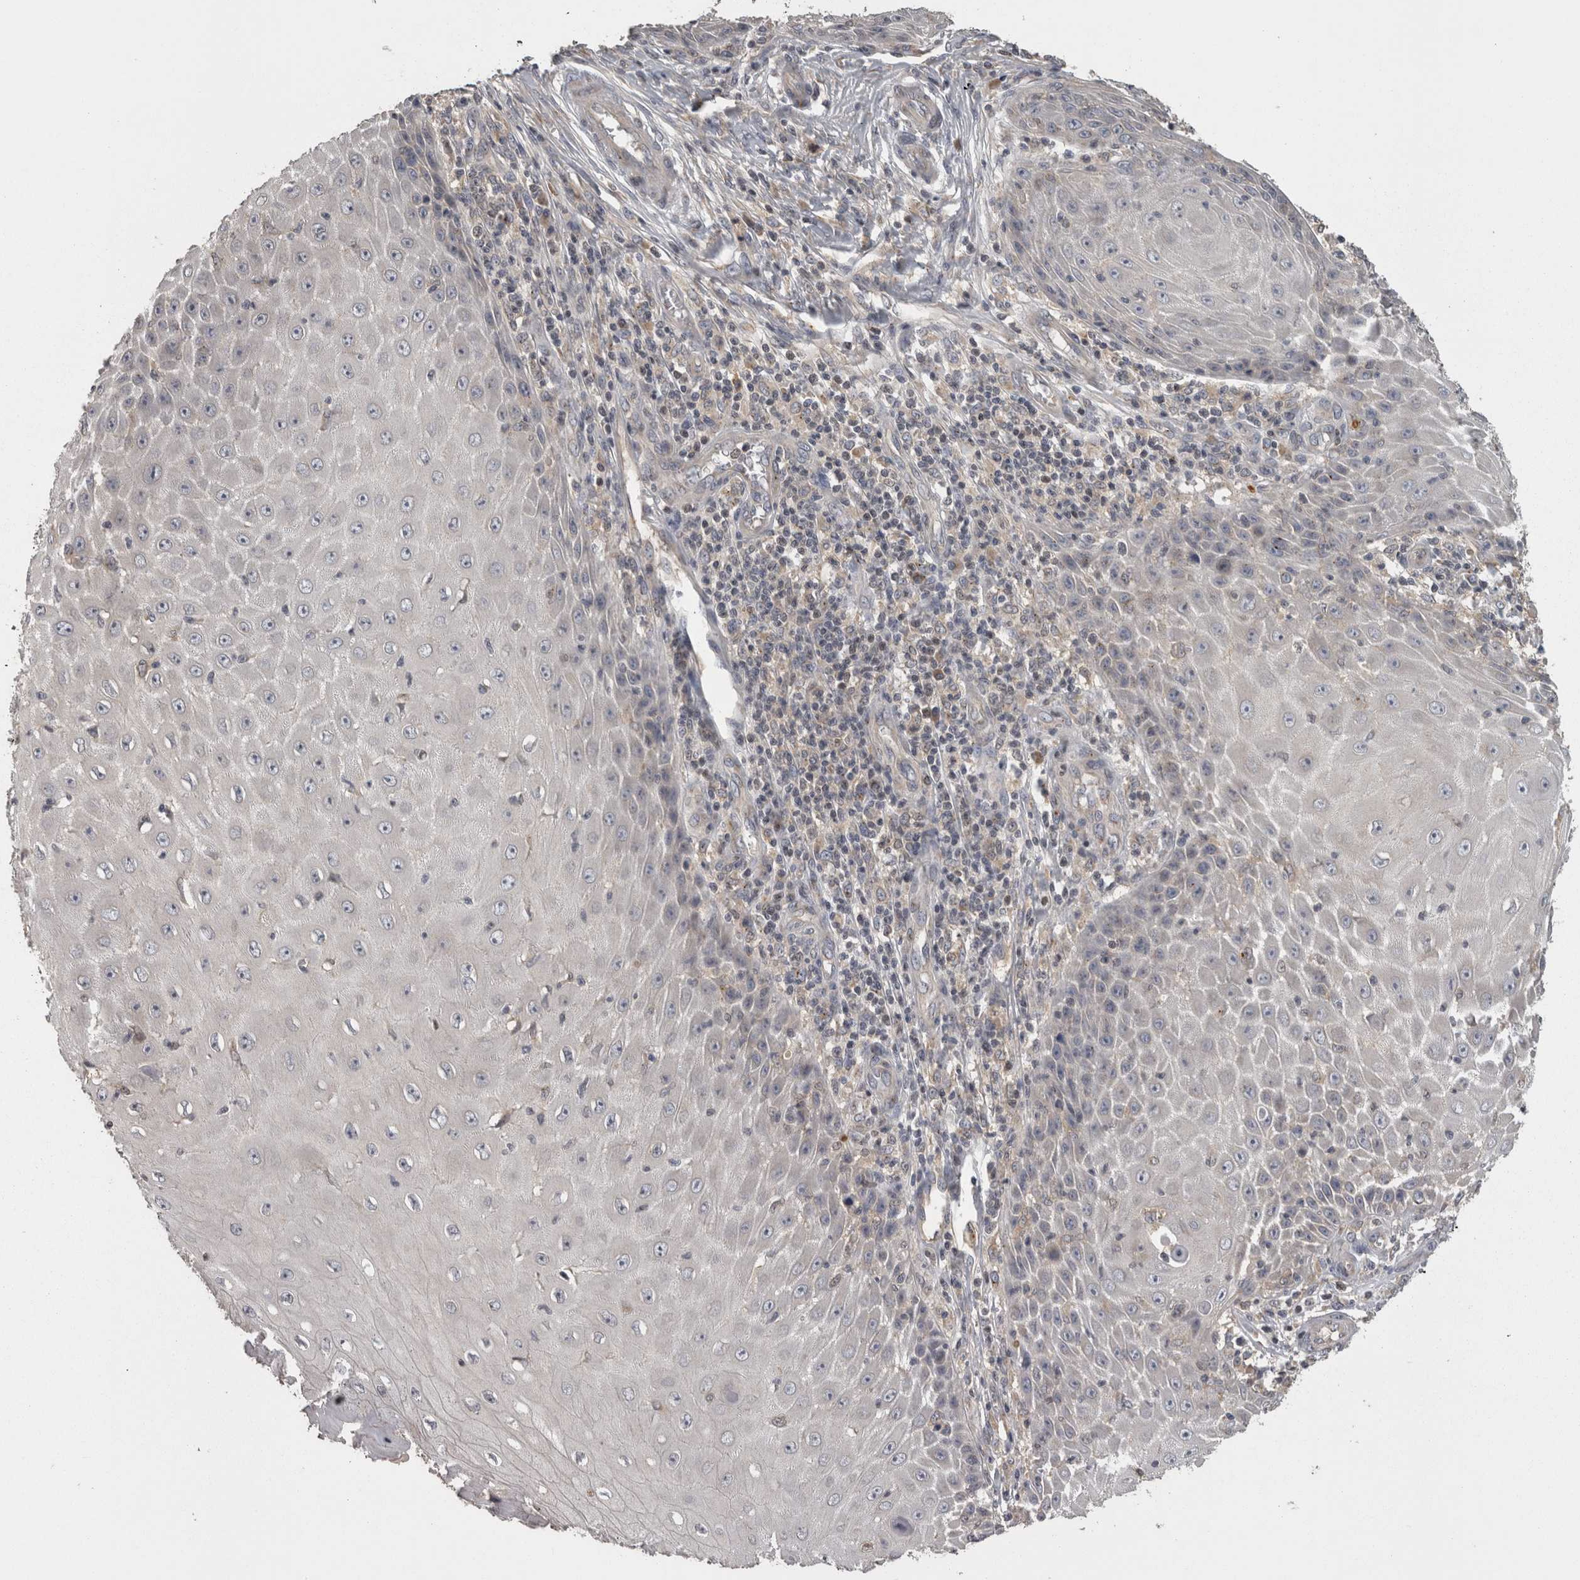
{"staining": {"intensity": "negative", "quantity": "none", "location": "none"}, "tissue": "skin cancer", "cell_type": "Tumor cells", "image_type": "cancer", "snomed": [{"axis": "morphology", "description": "Squamous cell carcinoma, NOS"}, {"axis": "topography", "description": "Skin"}], "caption": "This is an immunohistochemistry image of squamous cell carcinoma (skin). There is no expression in tumor cells.", "gene": "PCM1", "patient": {"sex": "female", "age": 73}}